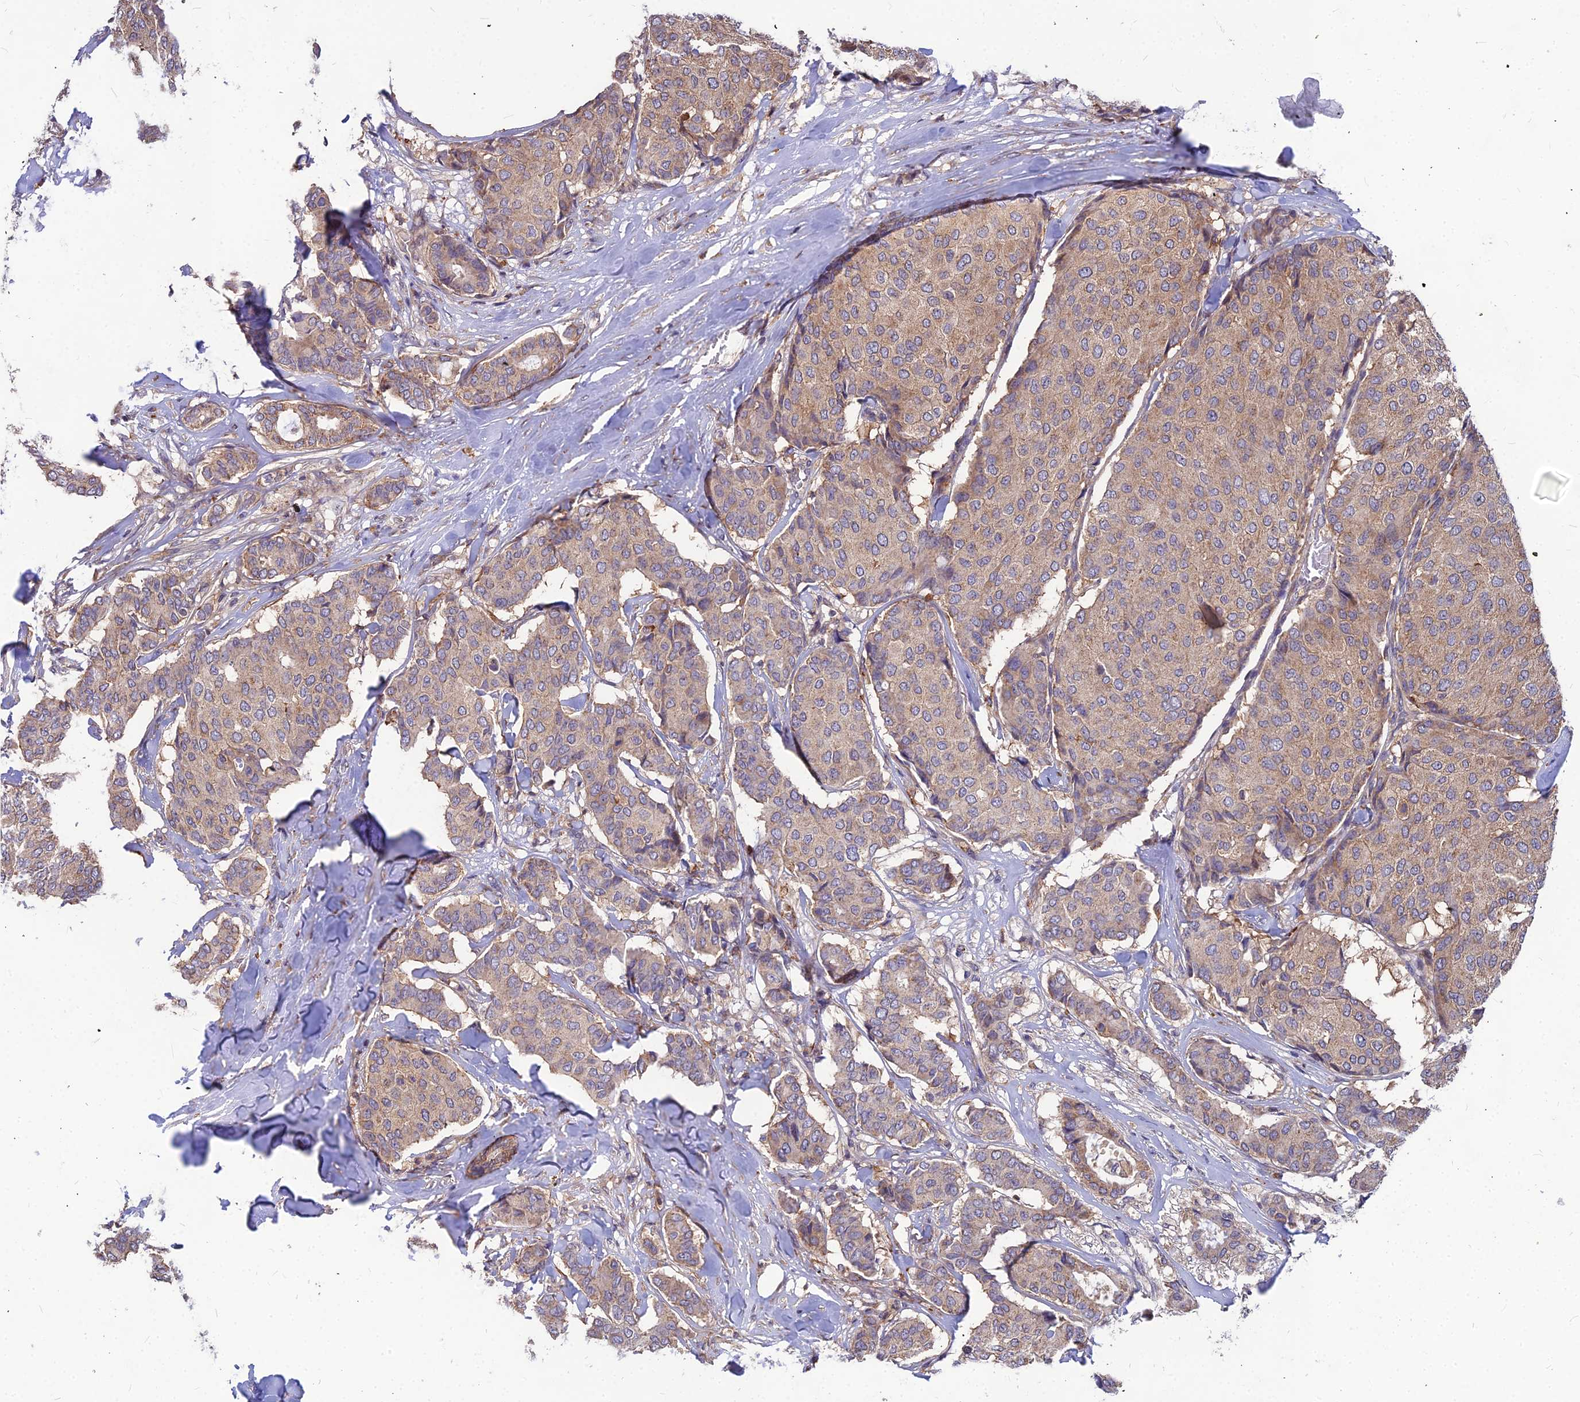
{"staining": {"intensity": "weak", "quantity": ">75%", "location": "cytoplasmic/membranous"}, "tissue": "breast cancer", "cell_type": "Tumor cells", "image_type": "cancer", "snomed": [{"axis": "morphology", "description": "Duct carcinoma"}, {"axis": "topography", "description": "Breast"}], "caption": "The image exhibits a brown stain indicating the presence of a protein in the cytoplasmic/membranous of tumor cells in breast cancer. Using DAB (brown) and hematoxylin (blue) stains, captured at high magnification using brightfield microscopy.", "gene": "LEKR1", "patient": {"sex": "female", "age": 75}}